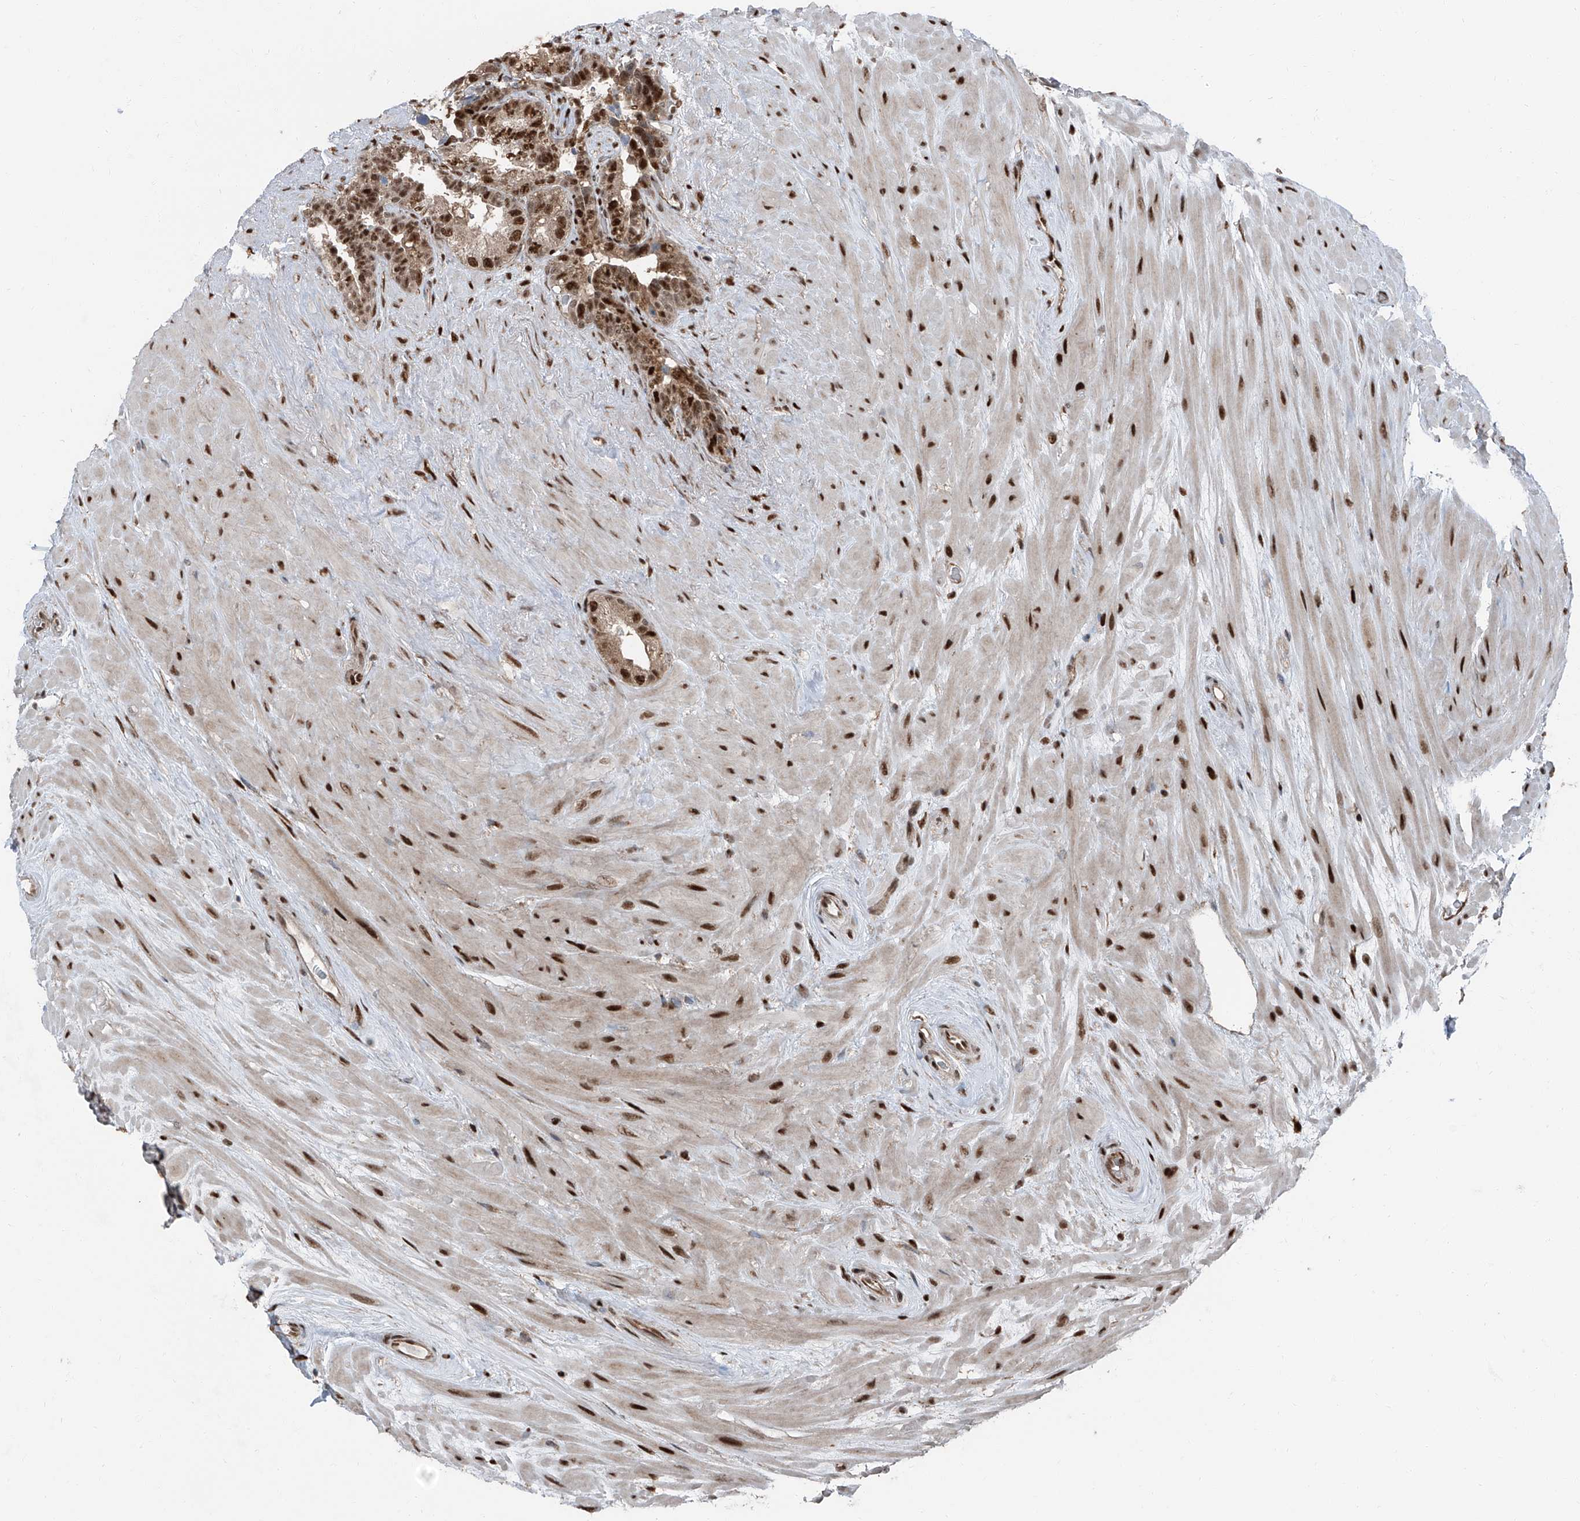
{"staining": {"intensity": "strong", "quantity": ">75%", "location": "nuclear"}, "tissue": "seminal vesicle", "cell_type": "Glandular cells", "image_type": "normal", "snomed": [{"axis": "morphology", "description": "Normal tissue, NOS"}, {"axis": "topography", "description": "Seminal veicle"}], "caption": "This is a histology image of immunohistochemistry staining of normal seminal vesicle, which shows strong positivity in the nuclear of glandular cells.", "gene": "FKBP5", "patient": {"sex": "male", "age": 80}}